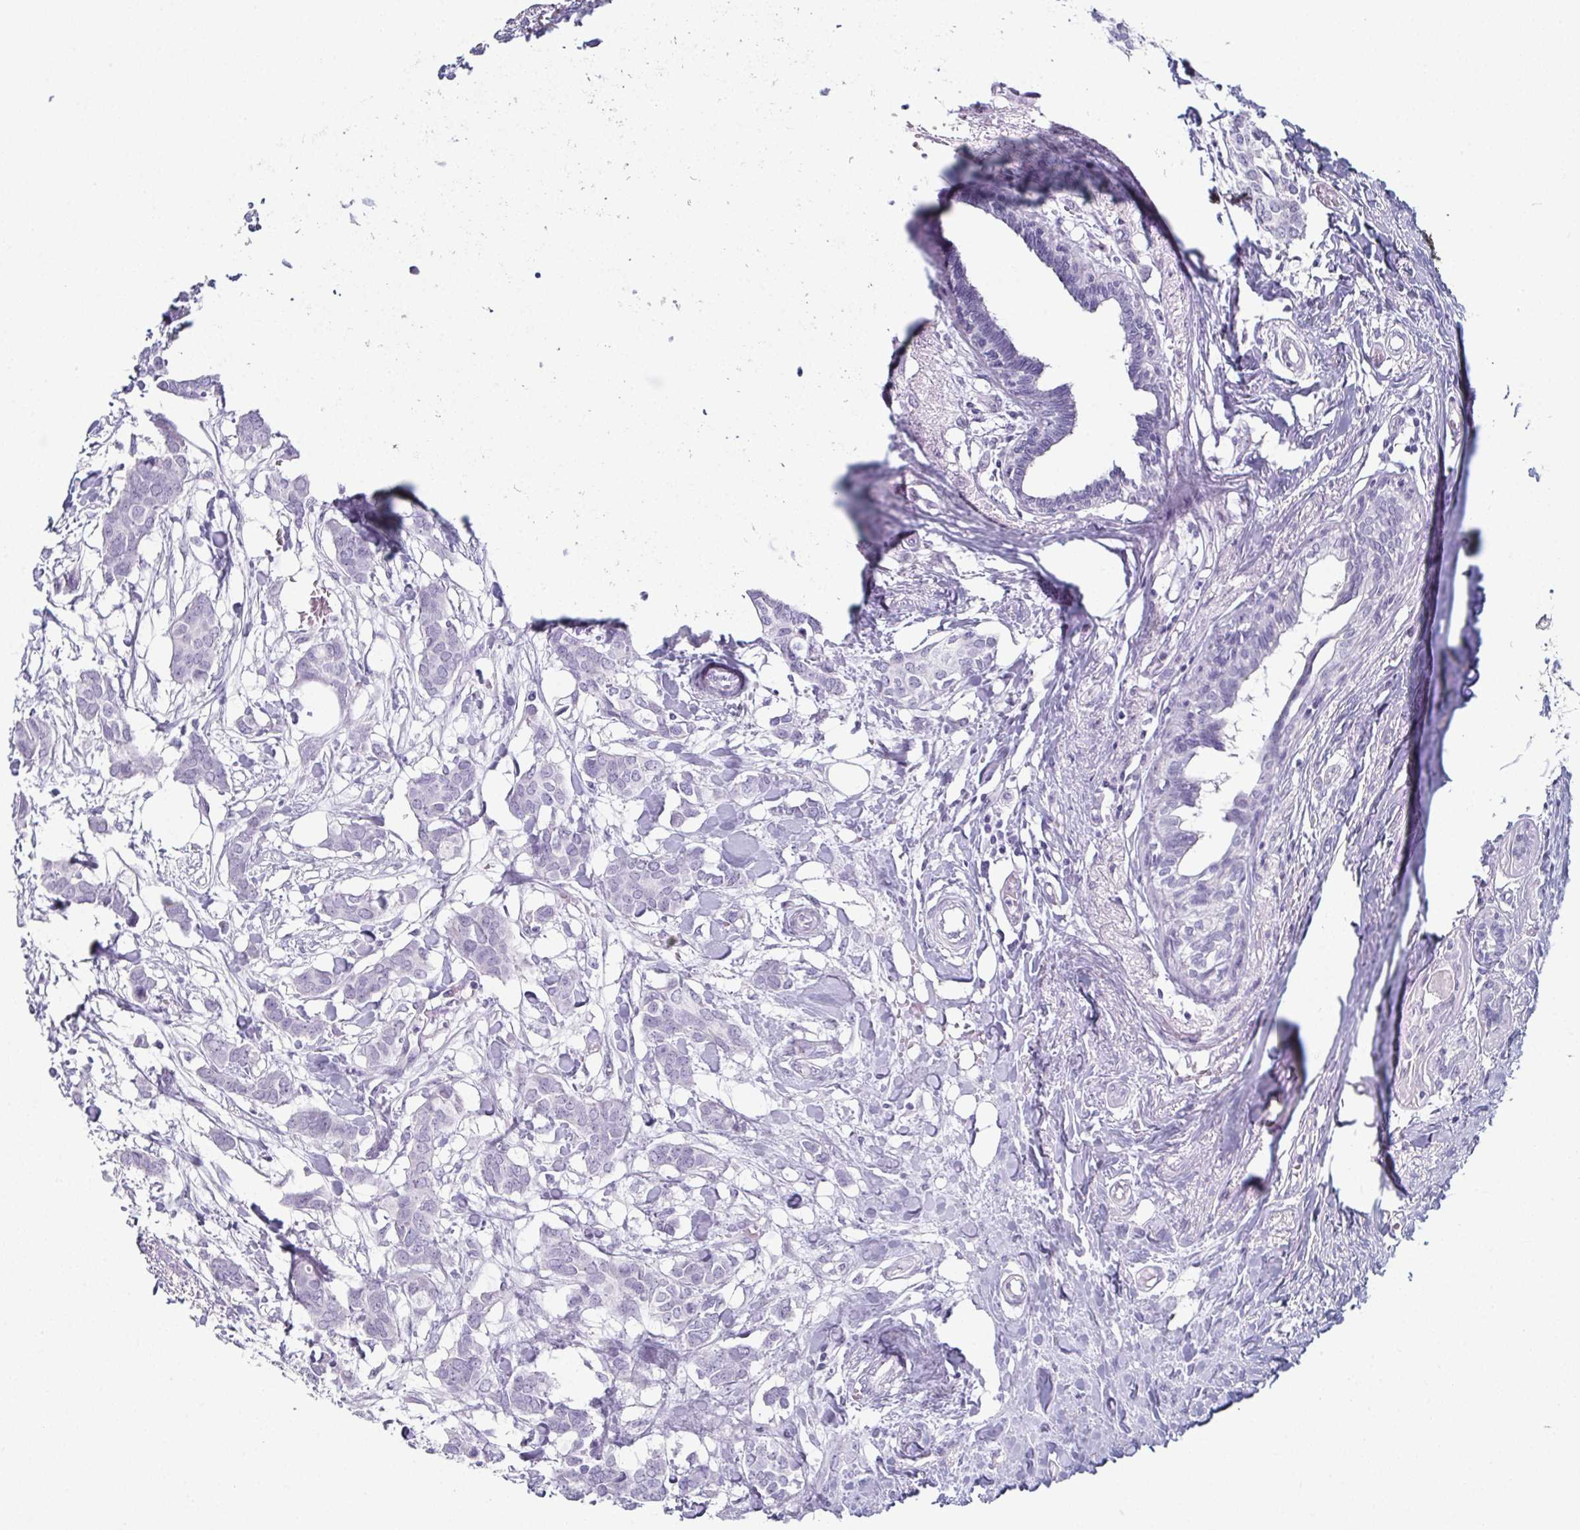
{"staining": {"intensity": "negative", "quantity": "none", "location": "none"}, "tissue": "breast cancer", "cell_type": "Tumor cells", "image_type": "cancer", "snomed": [{"axis": "morphology", "description": "Duct carcinoma"}, {"axis": "topography", "description": "Breast"}], "caption": "Invasive ductal carcinoma (breast) was stained to show a protein in brown. There is no significant staining in tumor cells.", "gene": "ENKUR", "patient": {"sex": "female", "age": 62}}